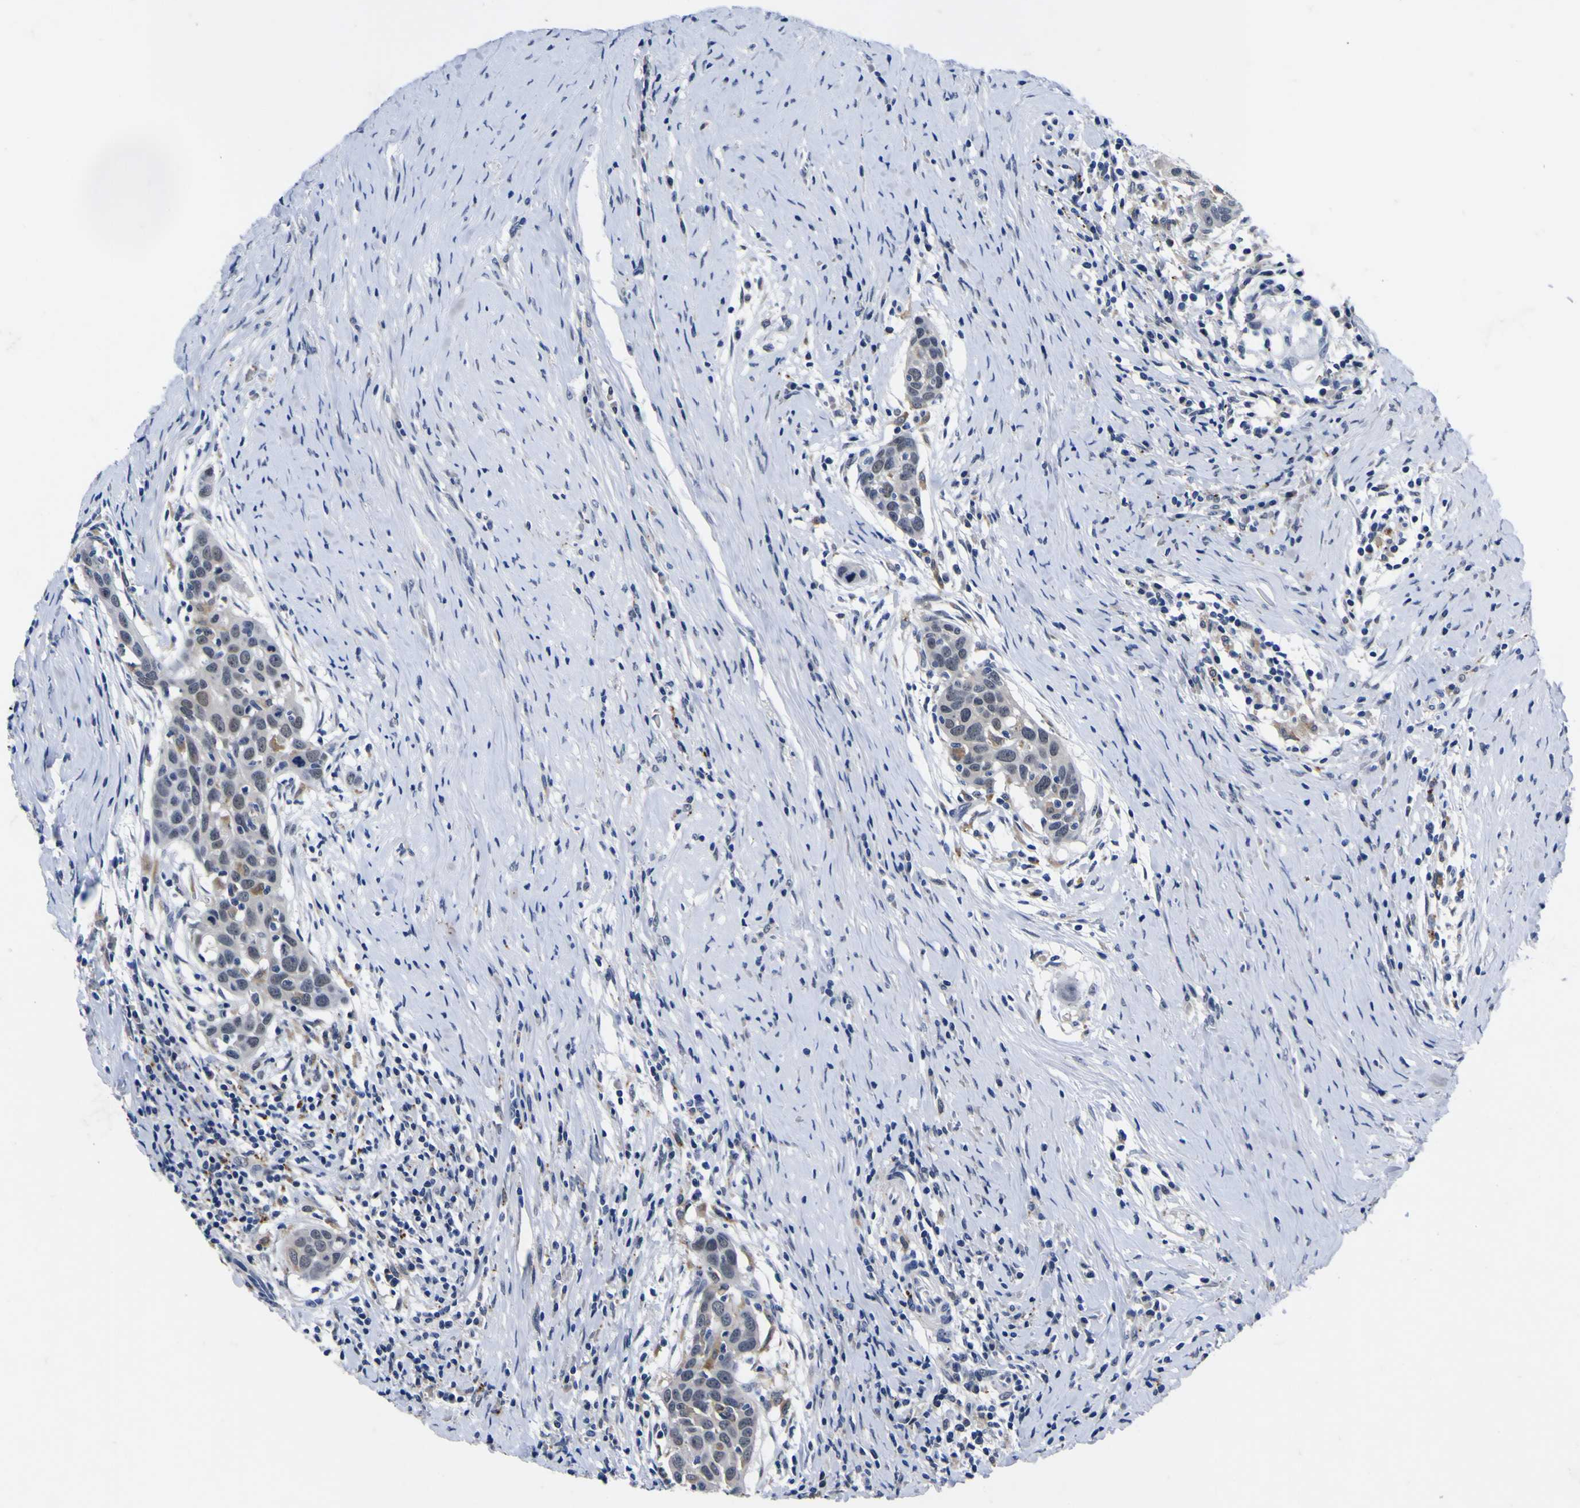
{"staining": {"intensity": "weak", "quantity": "<25%", "location": "nuclear"}, "tissue": "head and neck cancer", "cell_type": "Tumor cells", "image_type": "cancer", "snomed": [{"axis": "morphology", "description": "Squamous cell carcinoma, NOS"}, {"axis": "topography", "description": "Oral tissue"}, {"axis": "topography", "description": "Head-Neck"}], "caption": "Head and neck cancer stained for a protein using immunohistochemistry demonstrates no positivity tumor cells.", "gene": "IGFLR1", "patient": {"sex": "female", "age": 50}}